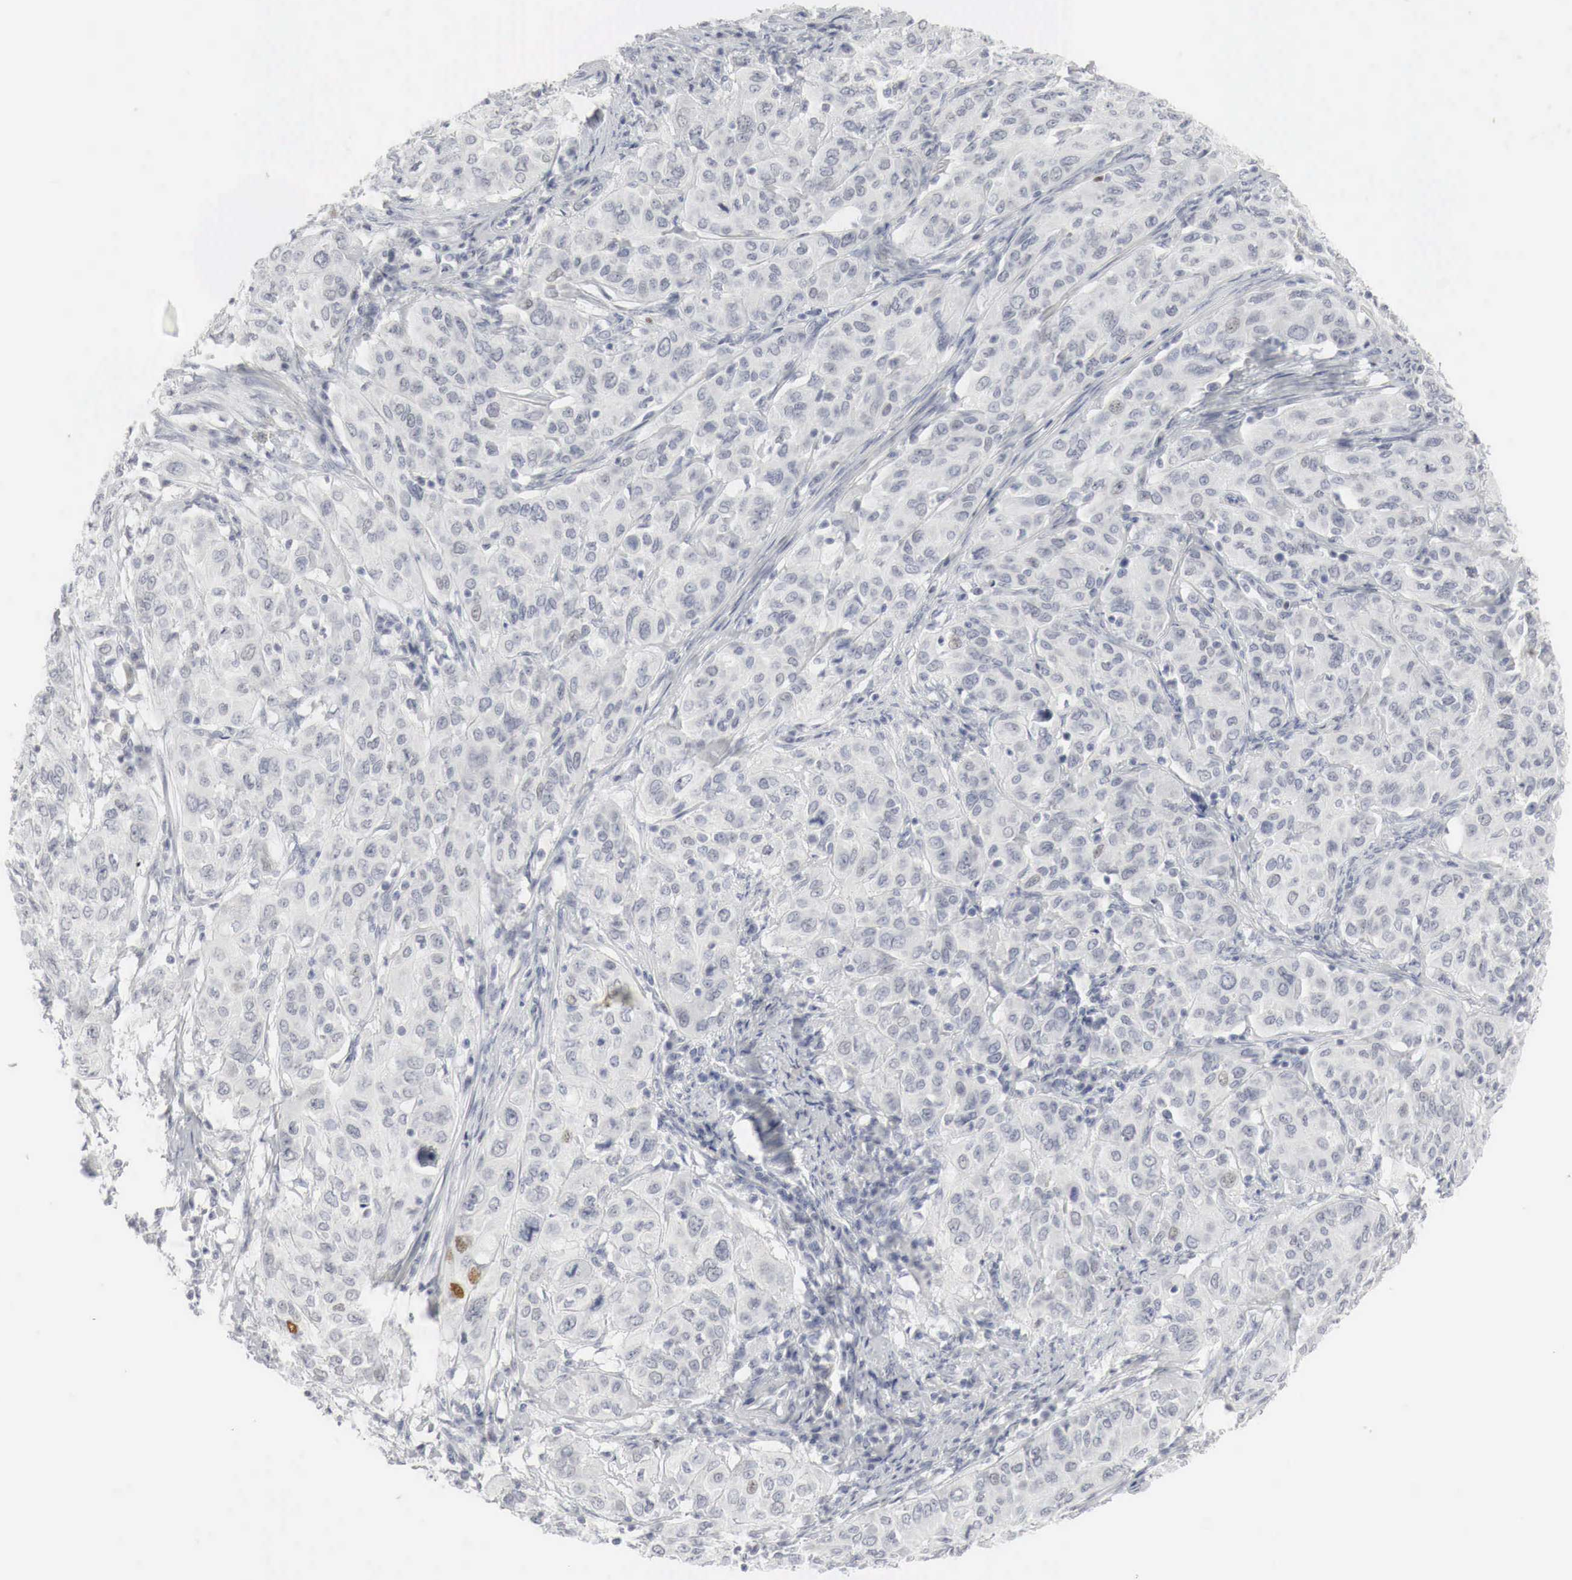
{"staining": {"intensity": "weak", "quantity": "<25%", "location": "nuclear"}, "tissue": "cervical cancer", "cell_type": "Tumor cells", "image_type": "cancer", "snomed": [{"axis": "morphology", "description": "Squamous cell carcinoma, NOS"}, {"axis": "topography", "description": "Cervix"}], "caption": "The immunohistochemistry image has no significant expression in tumor cells of cervical cancer (squamous cell carcinoma) tissue. (Stains: DAB (3,3'-diaminobenzidine) IHC with hematoxylin counter stain, Microscopy: brightfield microscopy at high magnification).", "gene": "TP63", "patient": {"sex": "female", "age": 38}}